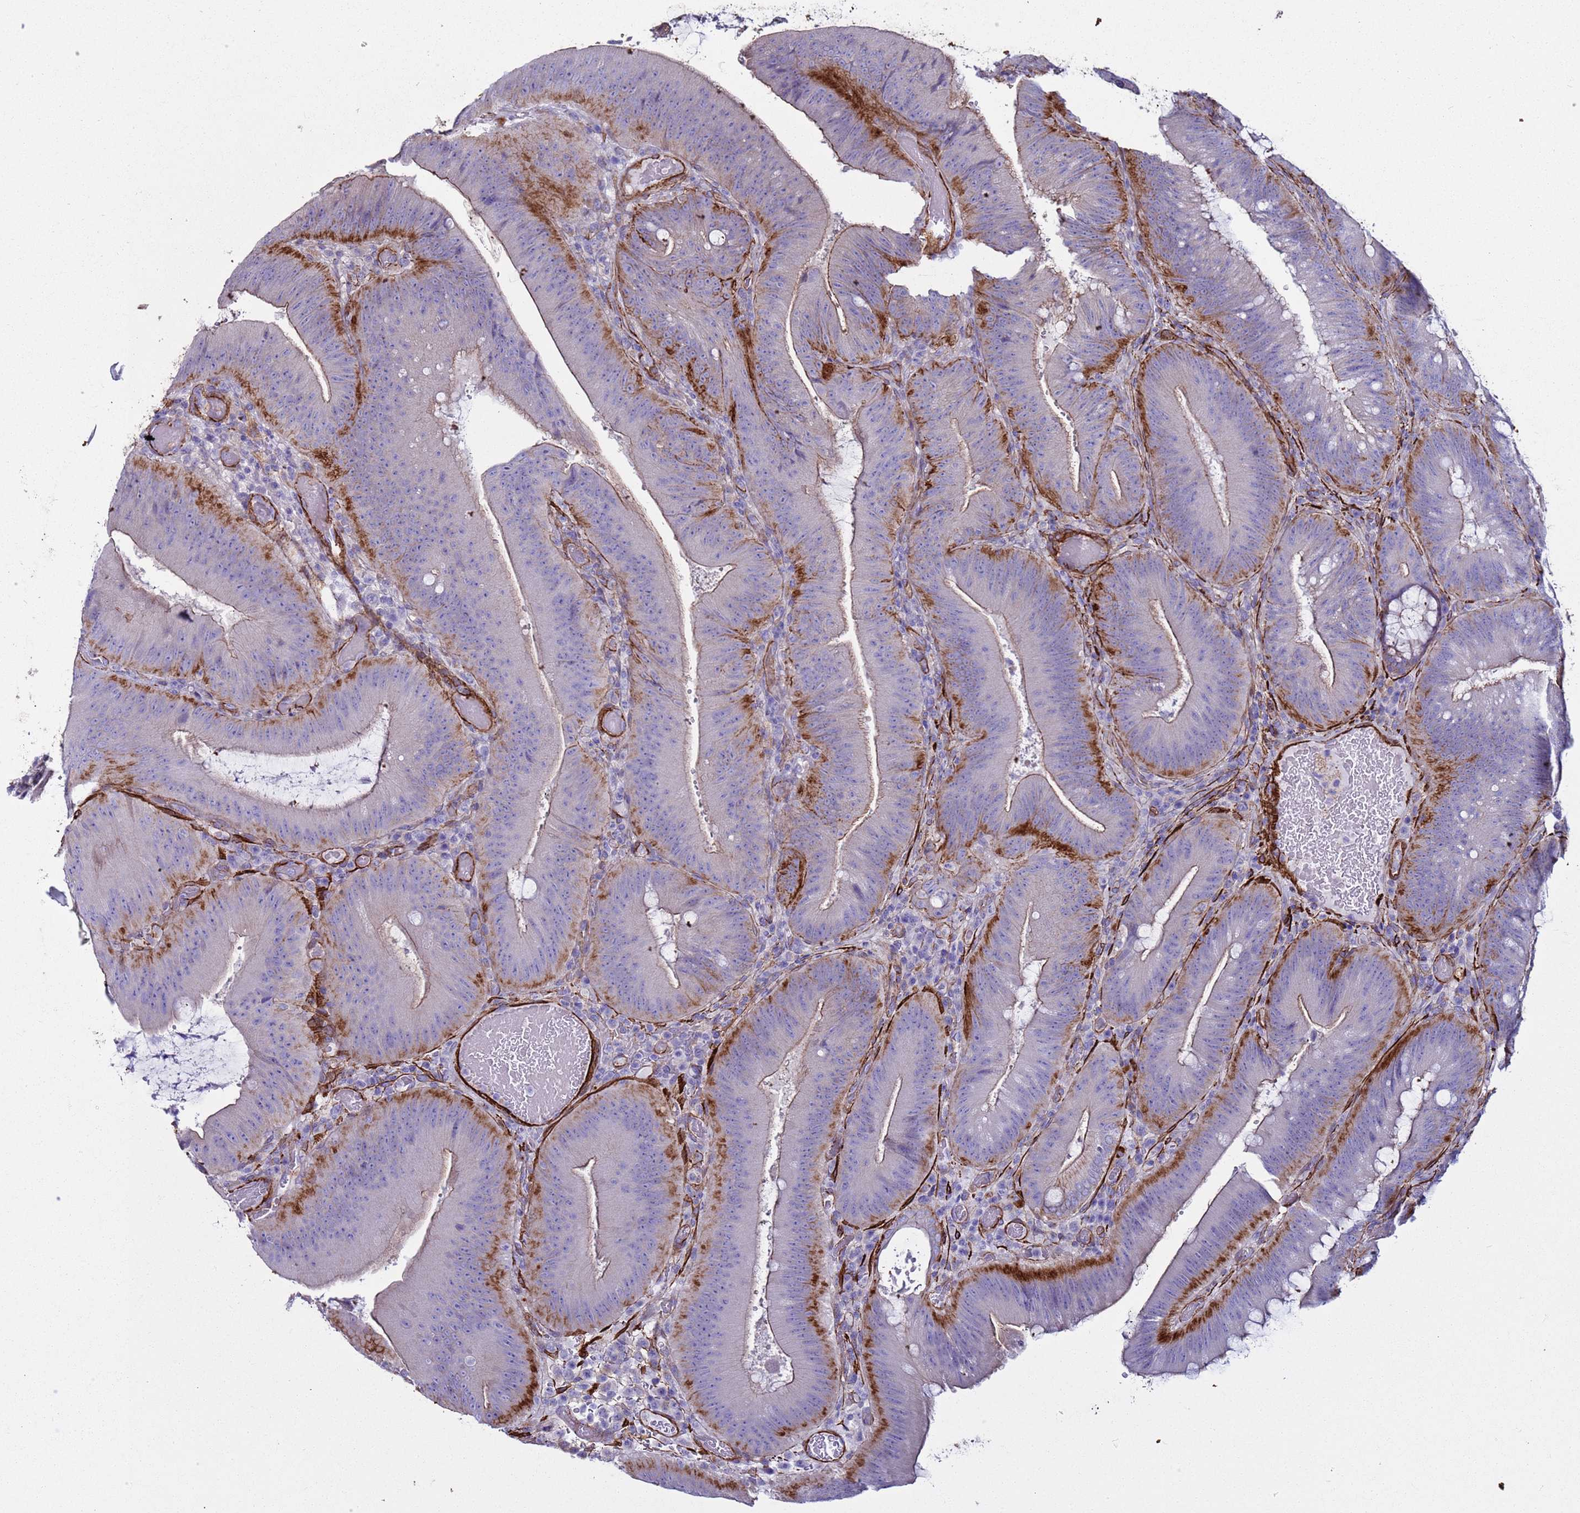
{"staining": {"intensity": "strong", "quantity": "<25%", "location": "cytoplasmic/membranous"}, "tissue": "colorectal cancer", "cell_type": "Tumor cells", "image_type": "cancer", "snomed": [{"axis": "morphology", "description": "Adenocarcinoma, NOS"}, {"axis": "topography", "description": "Colon"}], "caption": "The photomicrograph reveals a brown stain indicating the presence of a protein in the cytoplasmic/membranous of tumor cells in colorectal cancer (adenocarcinoma).", "gene": "RABL2B", "patient": {"sex": "female", "age": 43}}